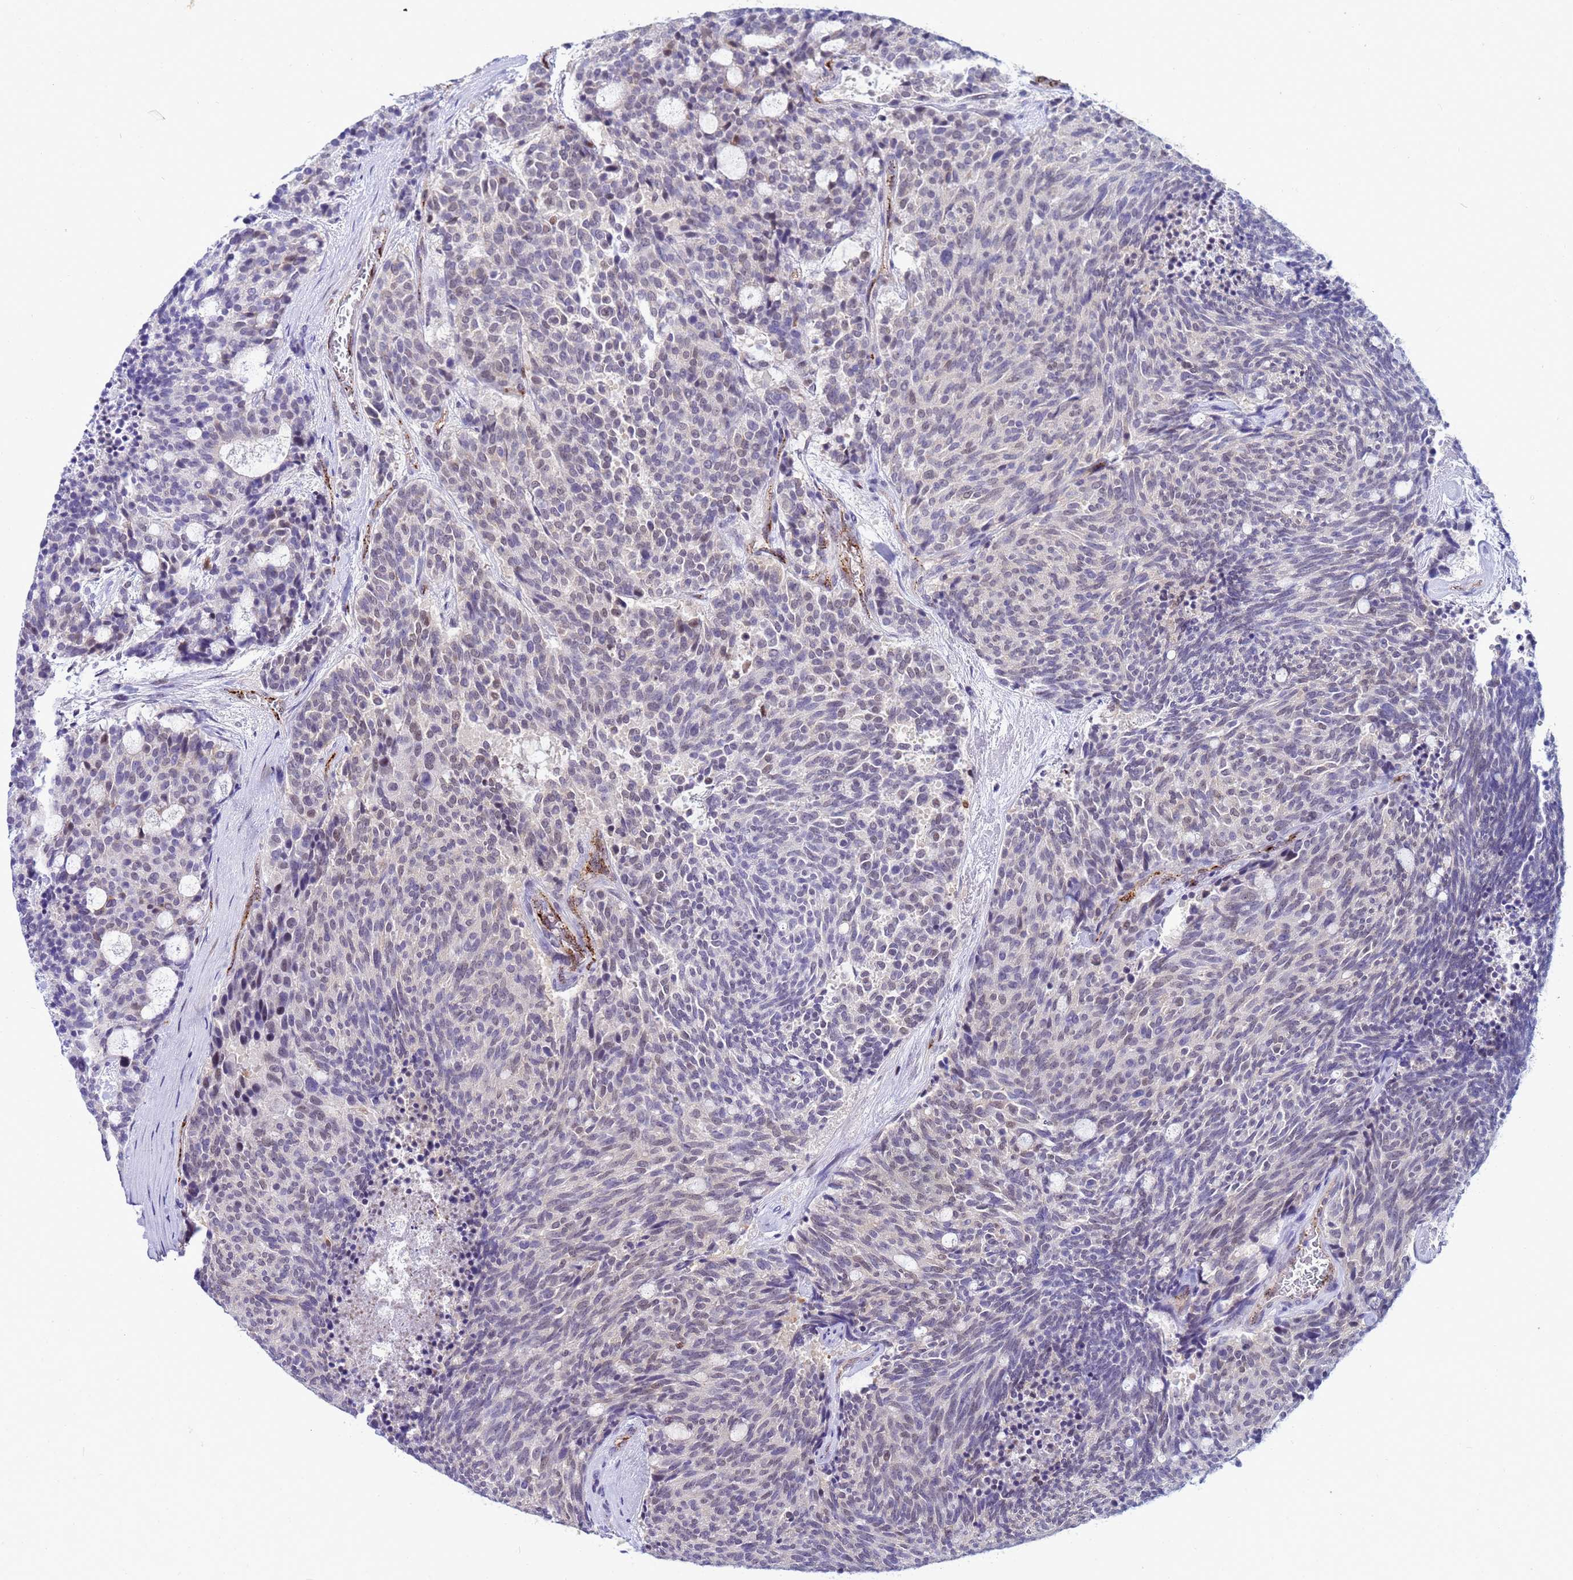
{"staining": {"intensity": "weak", "quantity": "<25%", "location": "nuclear"}, "tissue": "carcinoid", "cell_type": "Tumor cells", "image_type": "cancer", "snomed": [{"axis": "morphology", "description": "Carcinoid, malignant, NOS"}, {"axis": "topography", "description": "Pancreas"}], "caption": "Tumor cells show no significant protein expression in carcinoid.", "gene": "SLC25A37", "patient": {"sex": "female", "age": 54}}